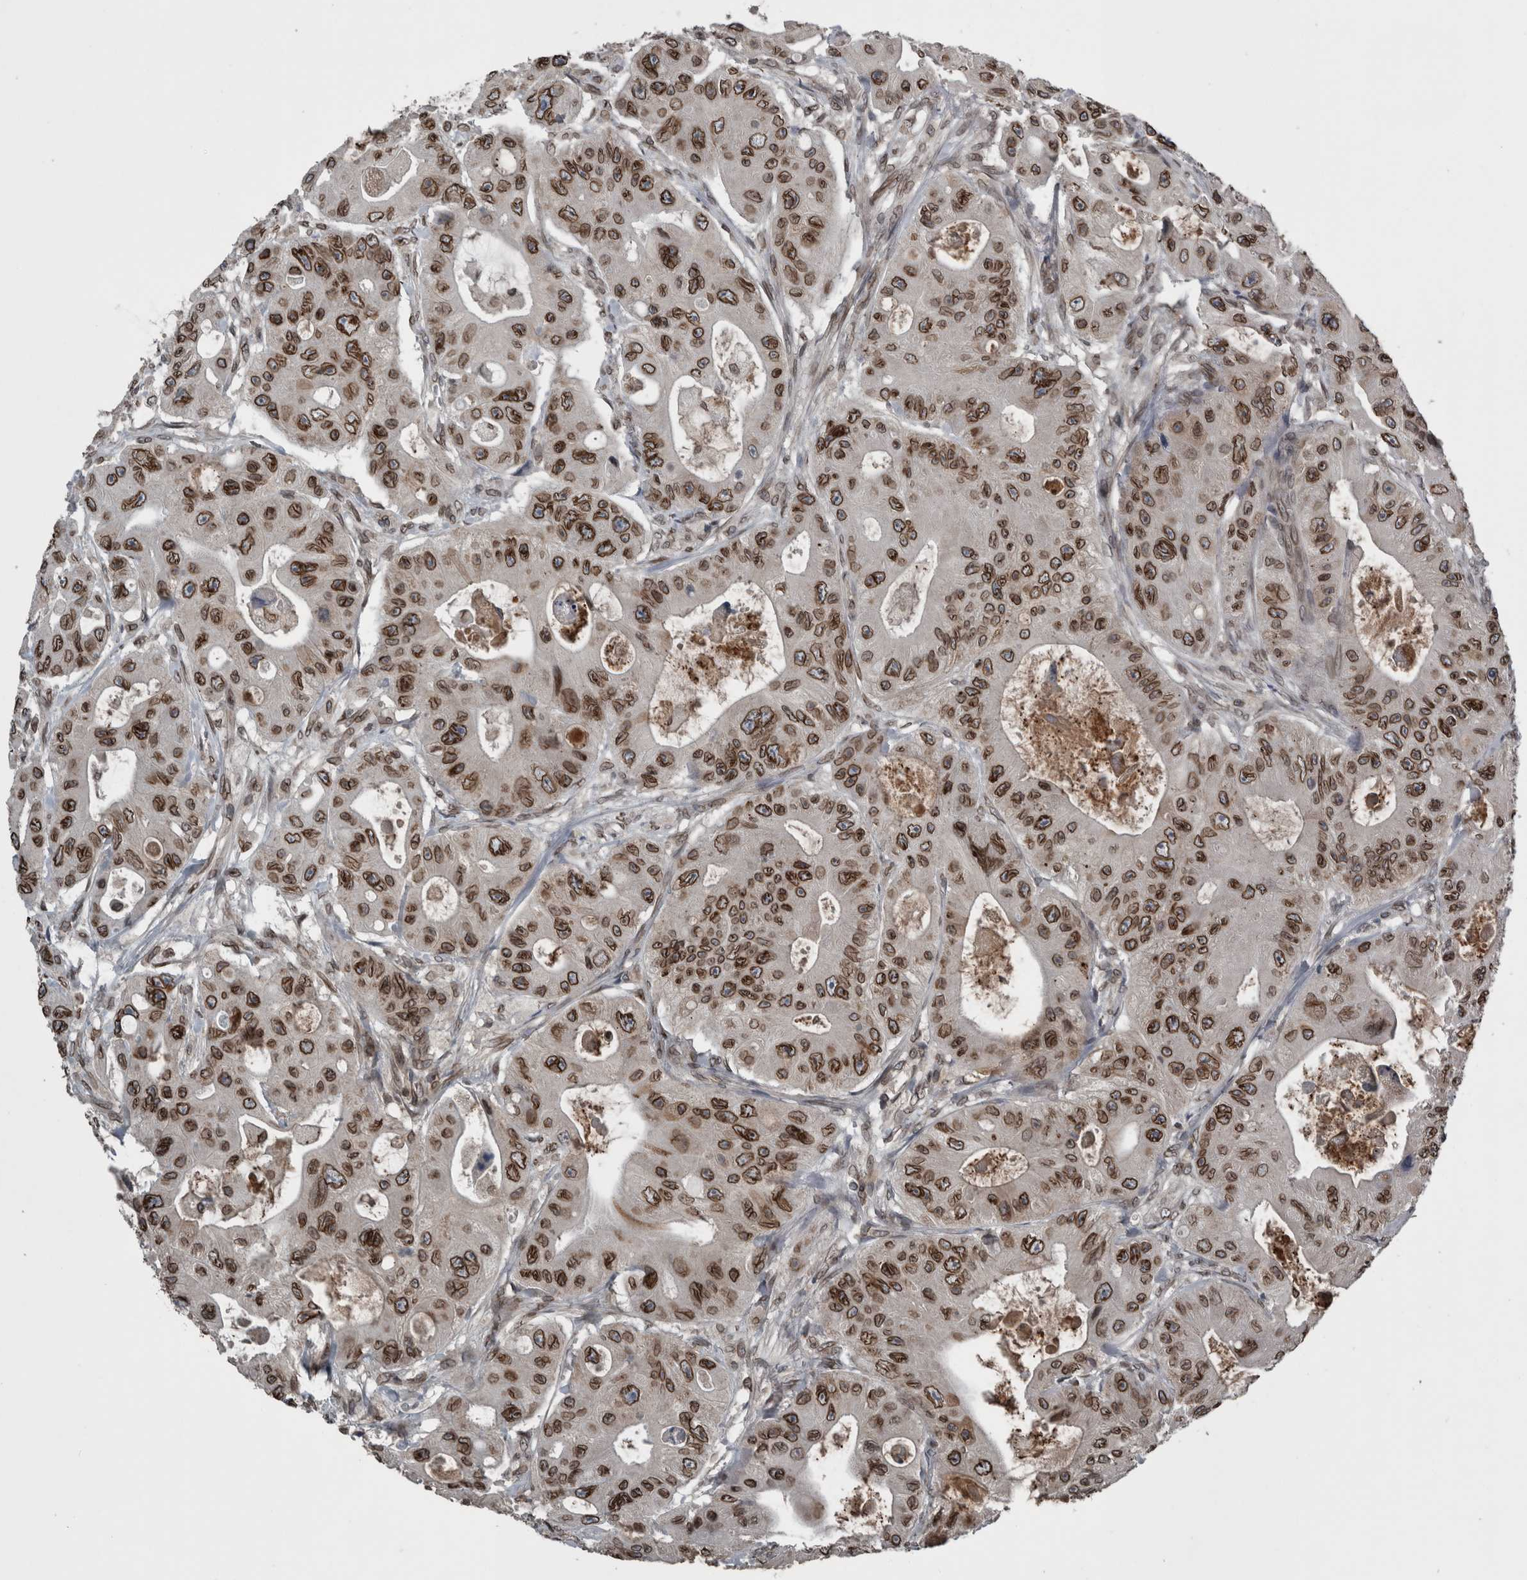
{"staining": {"intensity": "strong", "quantity": ">75%", "location": "cytoplasmic/membranous,nuclear"}, "tissue": "colorectal cancer", "cell_type": "Tumor cells", "image_type": "cancer", "snomed": [{"axis": "morphology", "description": "Adenocarcinoma, NOS"}, {"axis": "topography", "description": "Colon"}], "caption": "Colorectal cancer was stained to show a protein in brown. There is high levels of strong cytoplasmic/membranous and nuclear expression in approximately >75% of tumor cells. (DAB = brown stain, brightfield microscopy at high magnification).", "gene": "RANBP2", "patient": {"sex": "female", "age": 46}}